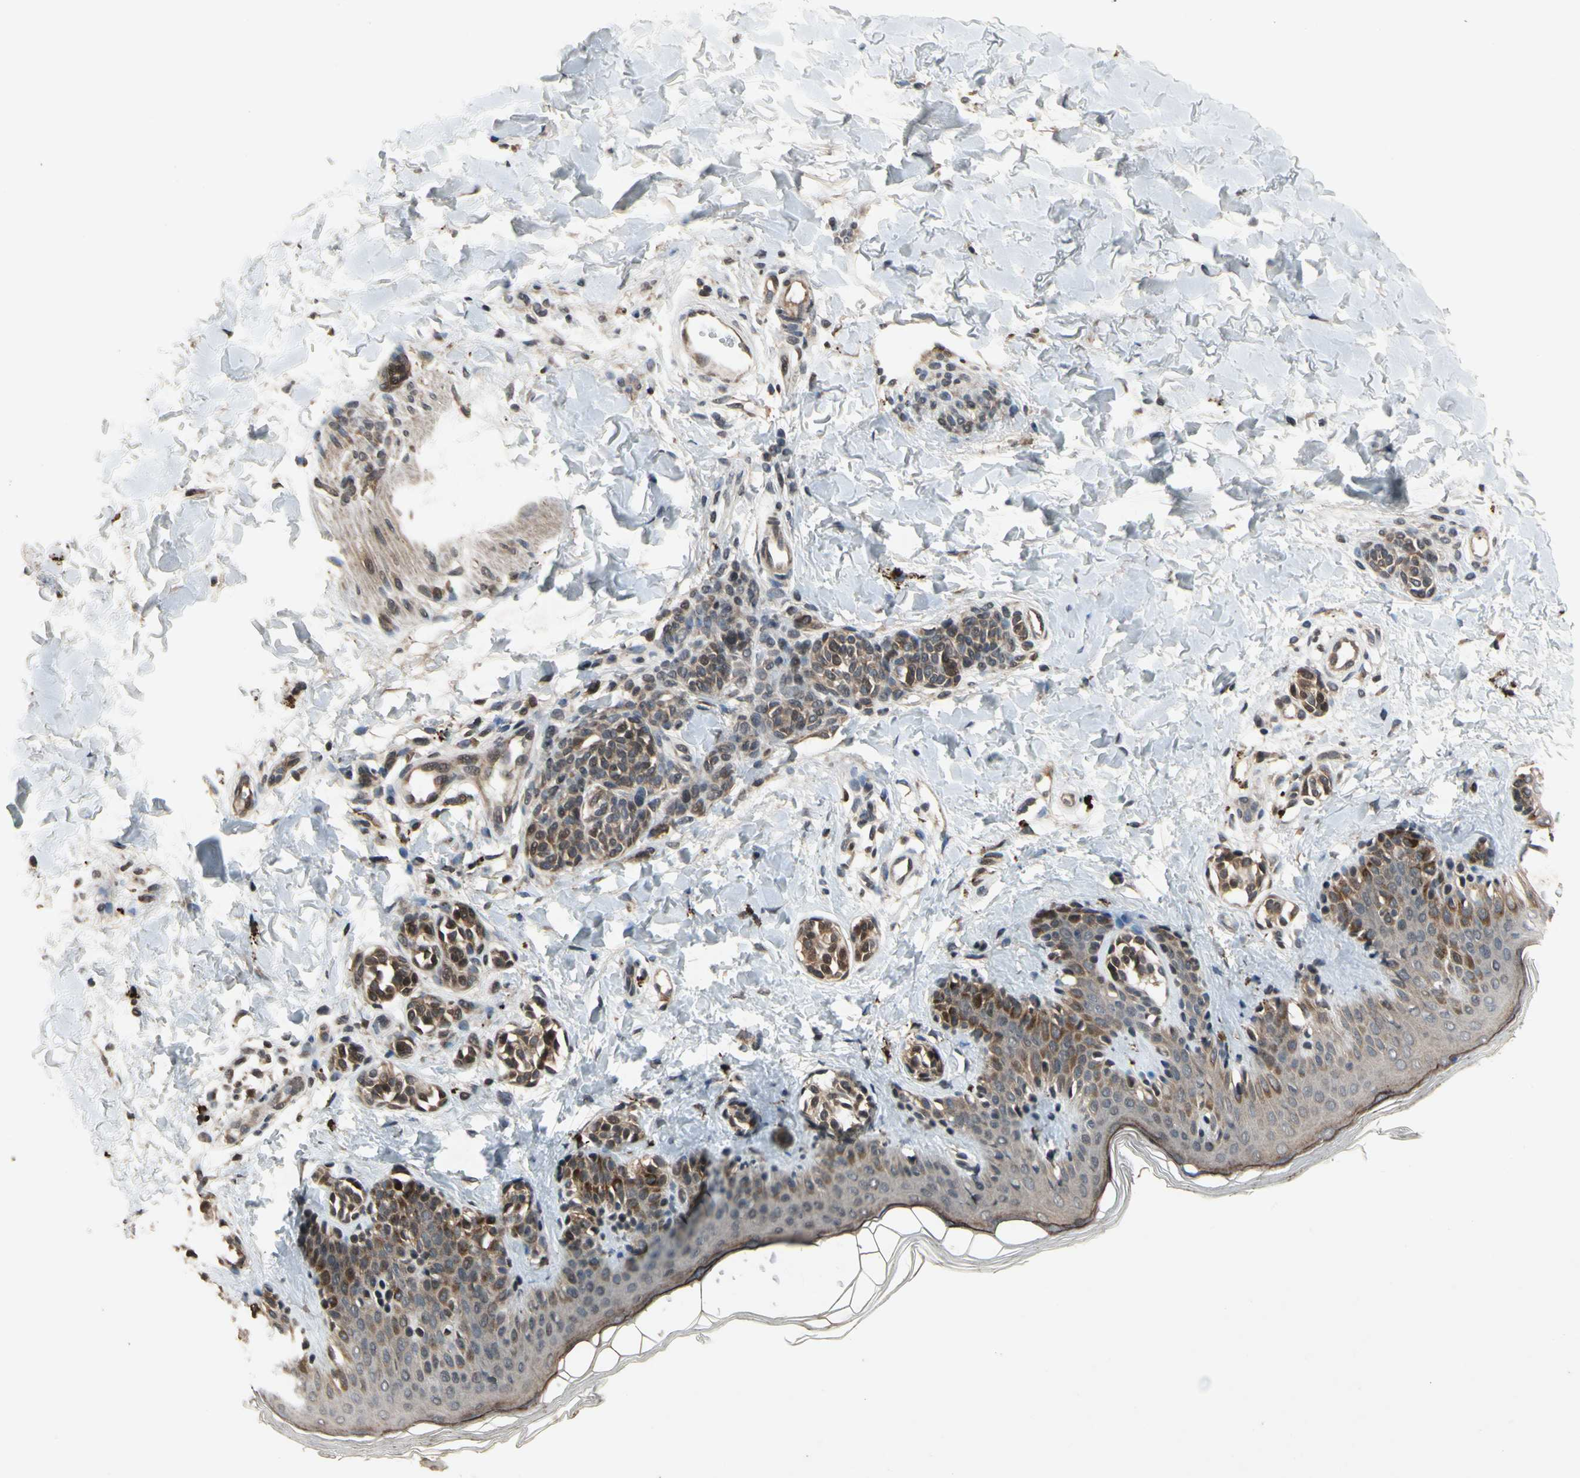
{"staining": {"intensity": "weak", "quantity": ">75%", "location": "cytoplasmic/membranous"}, "tissue": "skin", "cell_type": "Fibroblasts", "image_type": "normal", "snomed": [{"axis": "morphology", "description": "Normal tissue, NOS"}, {"axis": "topography", "description": "Skin"}], "caption": "Brown immunohistochemical staining in normal human skin displays weak cytoplasmic/membranous staining in approximately >75% of fibroblasts.", "gene": "DPY19L3", "patient": {"sex": "male", "age": 16}}